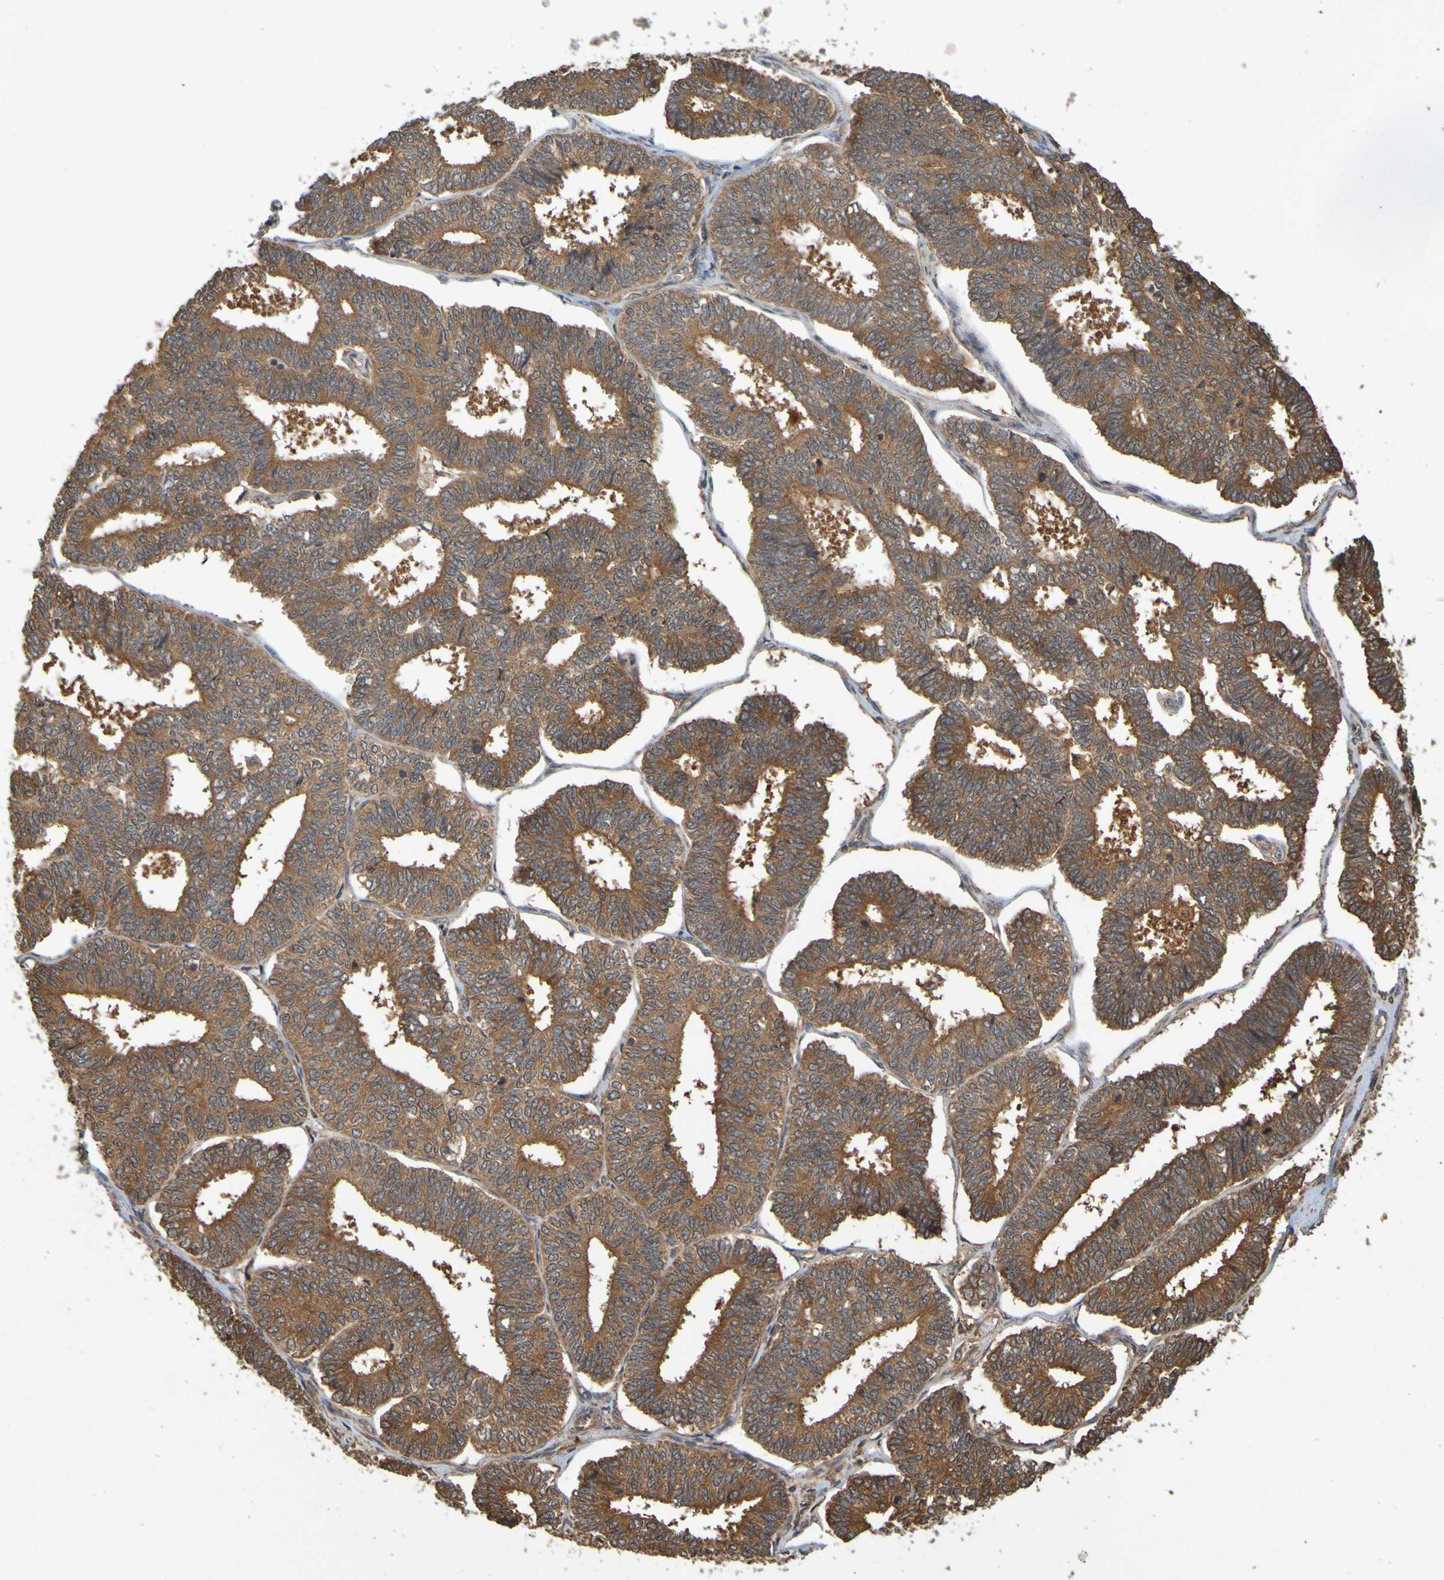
{"staining": {"intensity": "strong", "quantity": ">75%", "location": "cytoplasmic/membranous"}, "tissue": "endometrial cancer", "cell_type": "Tumor cells", "image_type": "cancer", "snomed": [{"axis": "morphology", "description": "Adenocarcinoma, NOS"}, {"axis": "topography", "description": "Endometrium"}], "caption": "The photomicrograph reveals immunohistochemical staining of adenocarcinoma (endometrial). There is strong cytoplasmic/membranous positivity is seen in approximately >75% of tumor cells.", "gene": "OCRL", "patient": {"sex": "female", "age": 70}}